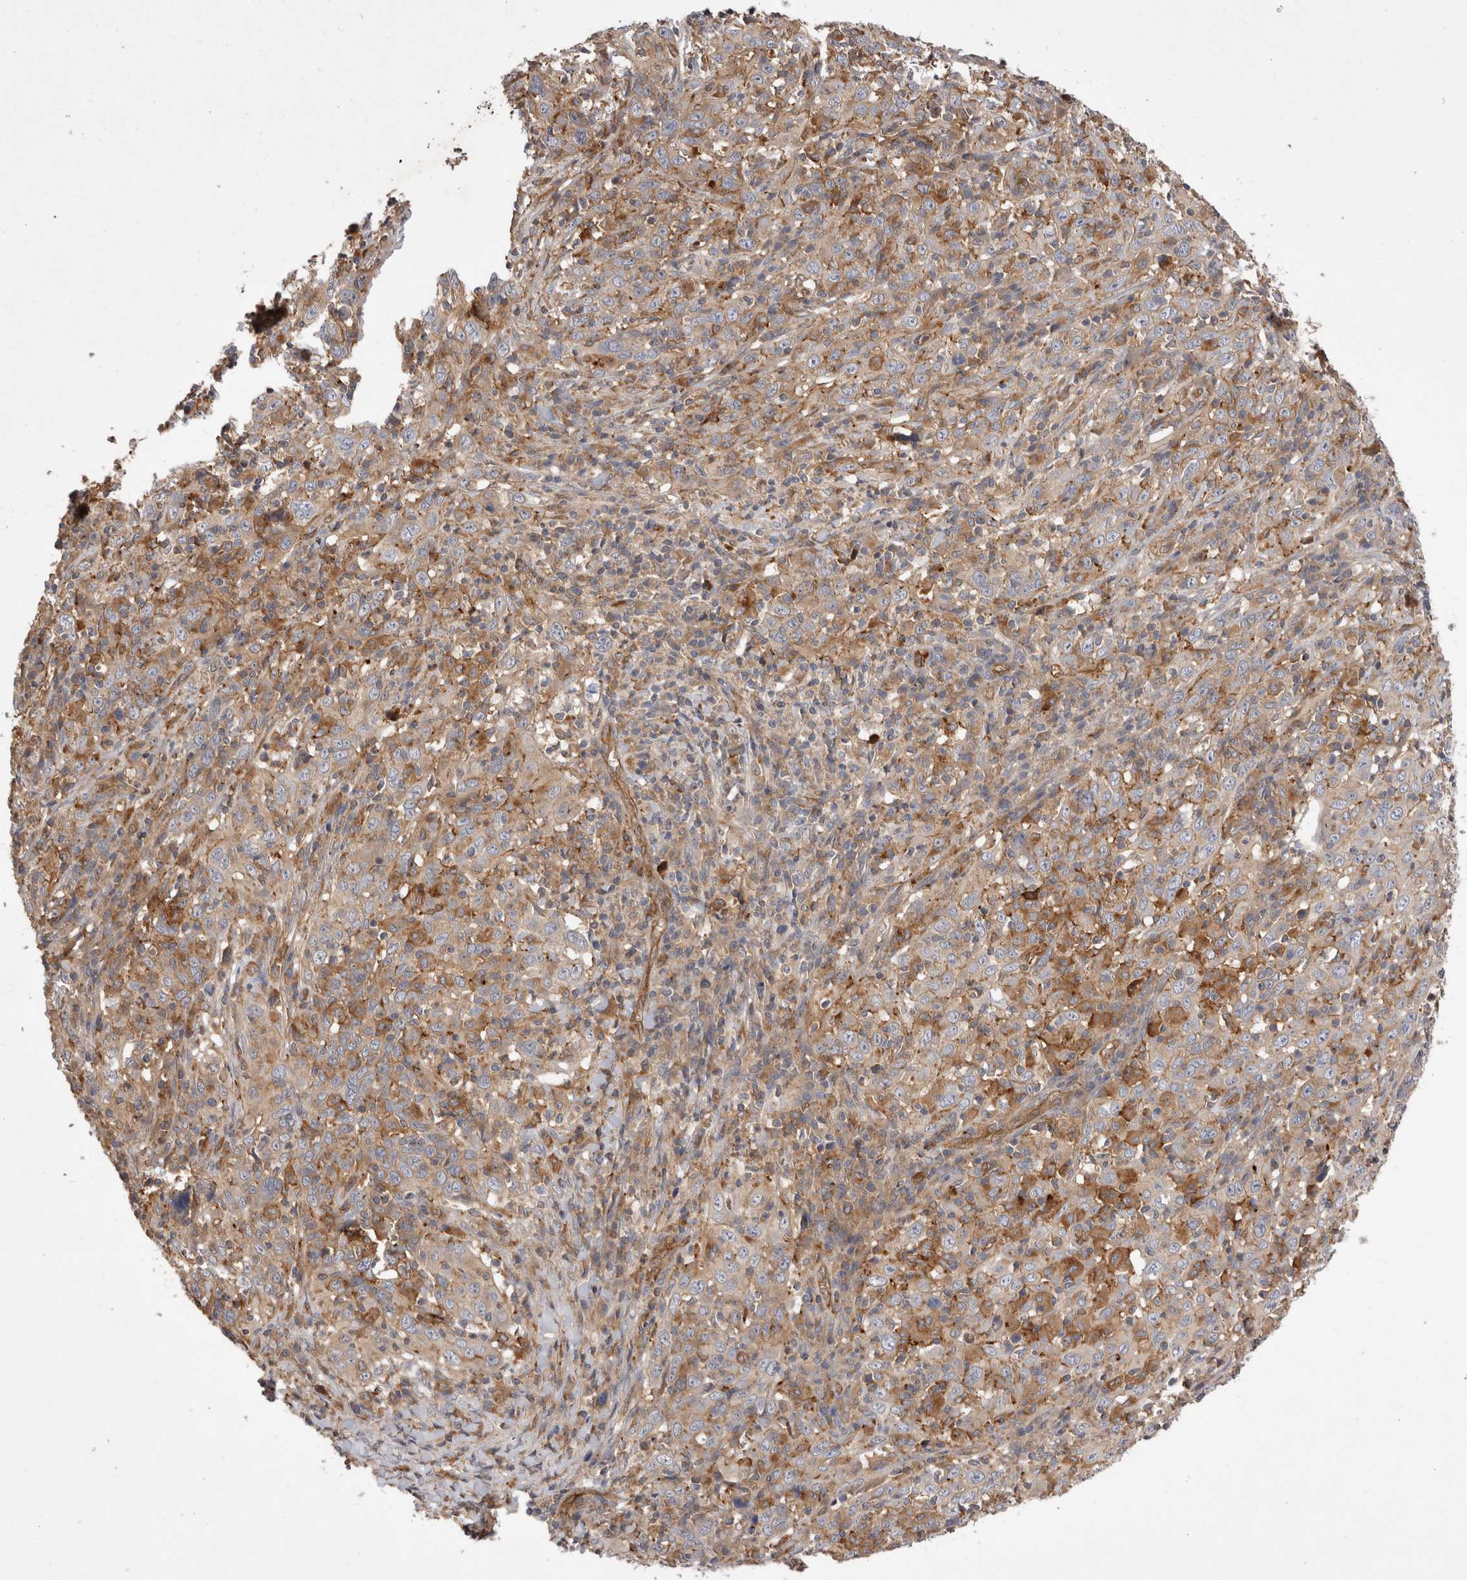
{"staining": {"intensity": "moderate", "quantity": ">75%", "location": "cytoplasmic/membranous"}, "tissue": "cervical cancer", "cell_type": "Tumor cells", "image_type": "cancer", "snomed": [{"axis": "morphology", "description": "Squamous cell carcinoma, NOS"}, {"axis": "topography", "description": "Cervix"}], "caption": "A micrograph of human cervical cancer (squamous cell carcinoma) stained for a protein shows moderate cytoplasmic/membranous brown staining in tumor cells. Immunohistochemistry (ihc) stains the protein in brown and the nuclei are stained blue.", "gene": "BNIP2", "patient": {"sex": "female", "age": 46}}